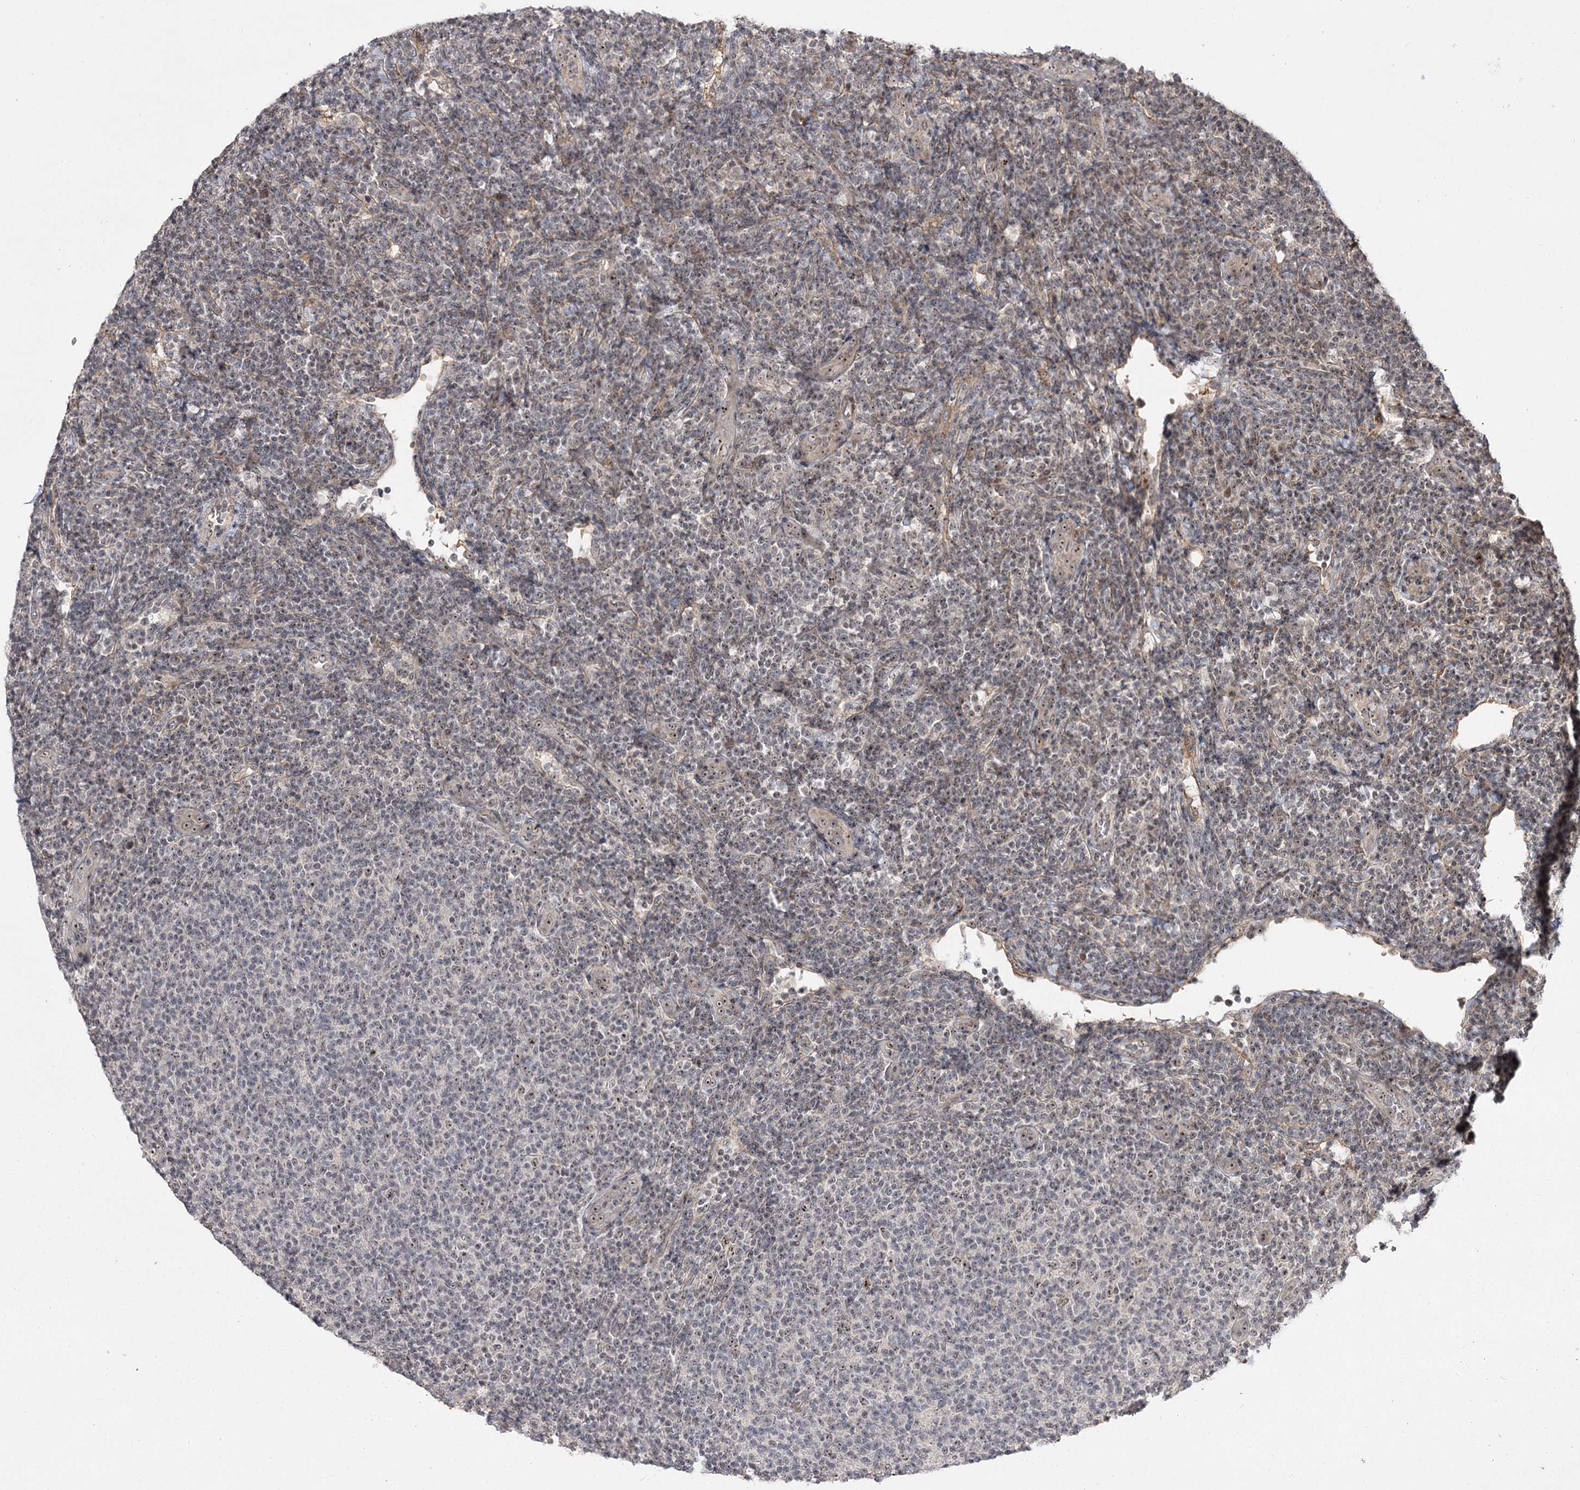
{"staining": {"intensity": "negative", "quantity": "none", "location": "none"}, "tissue": "lymphoma", "cell_type": "Tumor cells", "image_type": "cancer", "snomed": [{"axis": "morphology", "description": "Malignant lymphoma, non-Hodgkin's type, Low grade"}, {"axis": "topography", "description": "Lymph node"}], "caption": "Photomicrograph shows no protein staining in tumor cells of low-grade malignant lymphoma, non-Hodgkin's type tissue. (Stains: DAB (3,3'-diaminobenzidine) IHC with hematoxylin counter stain, Microscopy: brightfield microscopy at high magnification).", "gene": "CCDC59", "patient": {"sex": "male", "age": 66}}